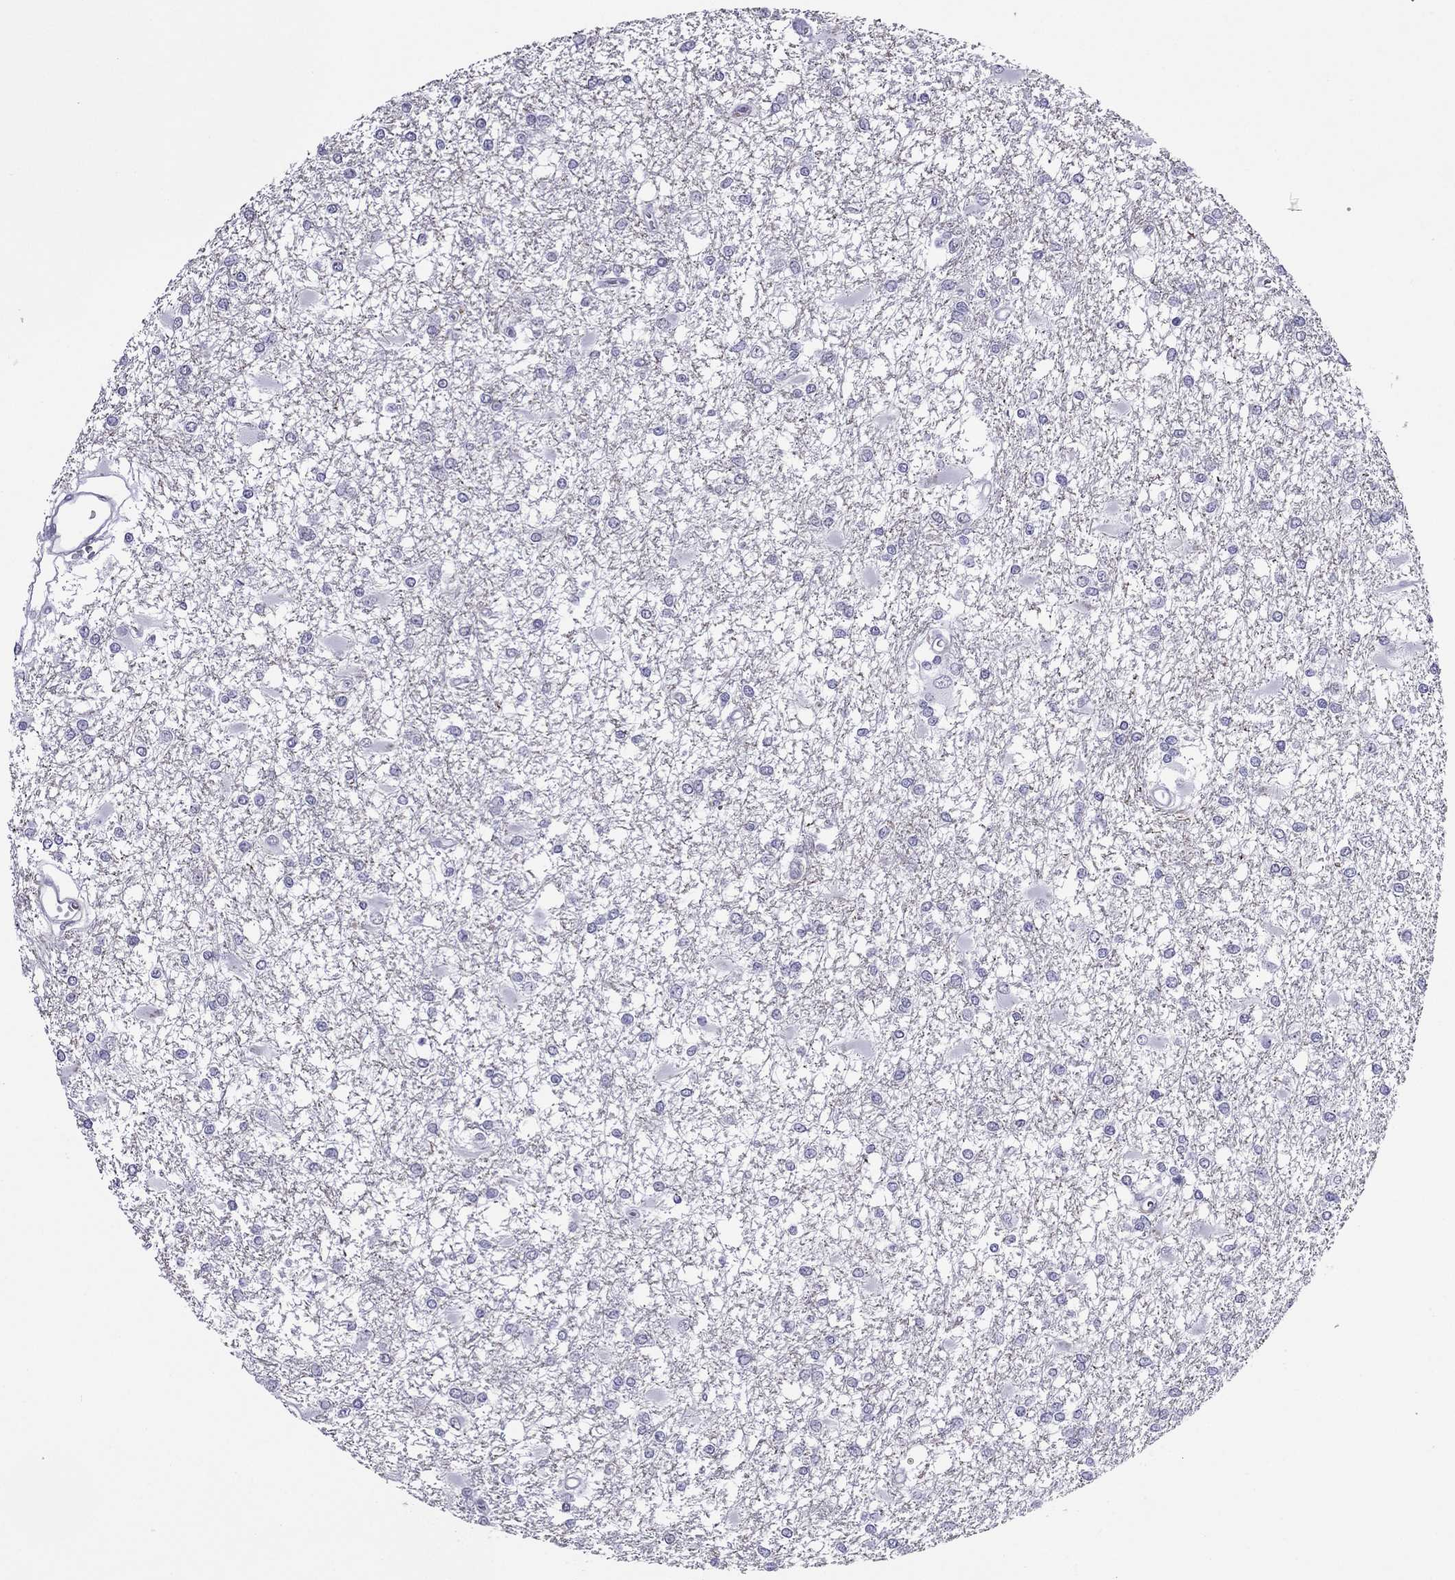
{"staining": {"intensity": "negative", "quantity": "none", "location": "none"}, "tissue": "glioma", "cell_type": "Tumor cells", "image_type": "cancer", "snomed": [{"axis": "morphology", "description": "Glioma, malignant, High grade"}, {"axis": "topography", "description": "Cerebral cortex"}], "caption": "Immunohistochemistry photomicrograph of neoplastic tissue: high-grade glioma (malignant) stained with DAB (3,3'-diaminobenzidine) exhibits no significant protein expression in tumor cells.", "gene": "ZNF646", "patient": {"sex": "male", "age": 79}}